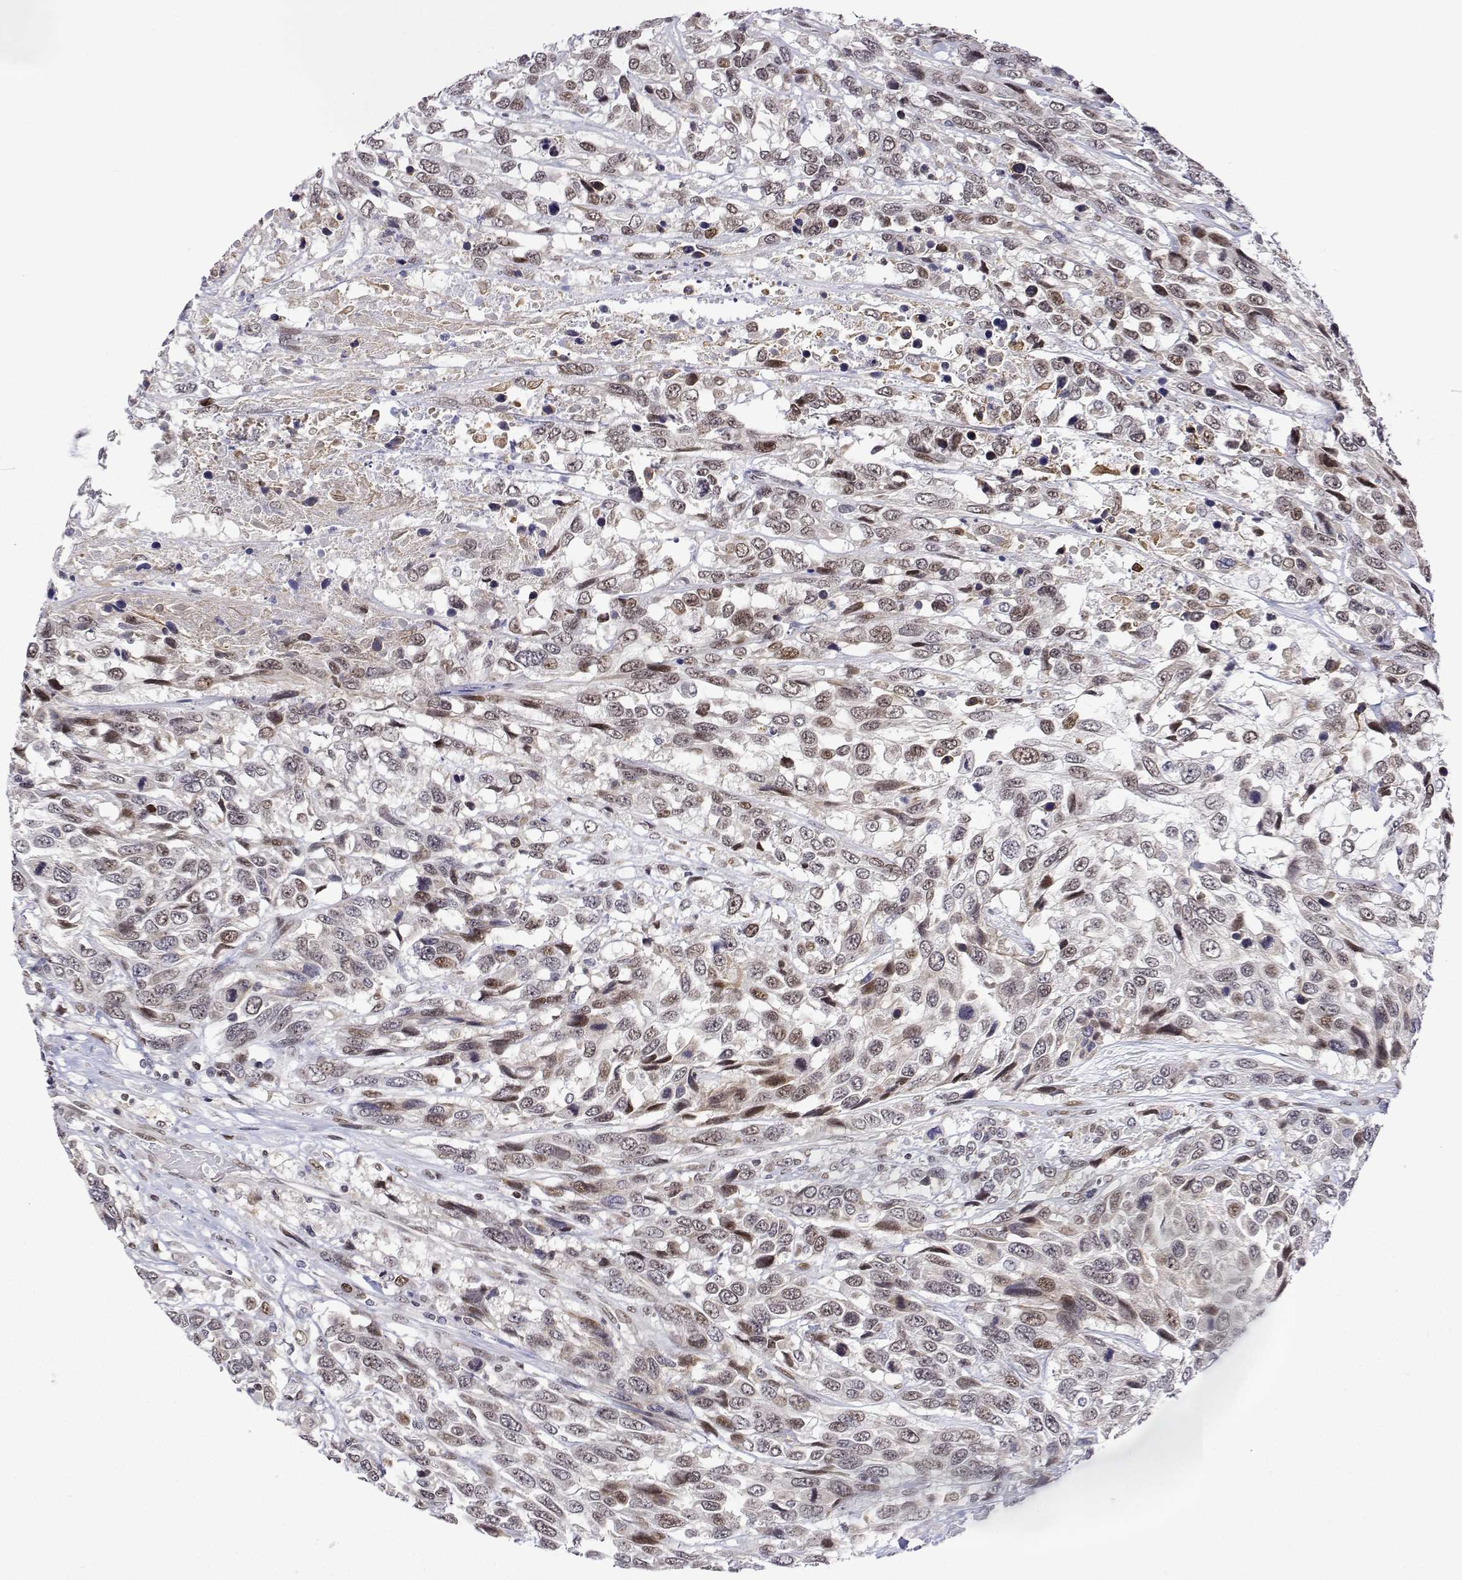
{"staining": {"intensity": "moderate", "quantity": "25%-75%", "location": "nuclear"}, "tissue": "urothelial cancer", "cell_type": "Tumor cells", "image_type": "cancer", "snomed": [{"axis": "morphology", "description": "Urothelial carcinoma, High grade"}, {"axis": "topography", "description": "Urinary bladder"}], "caption": "High-power microscopy captured an IHC image of urothelial carcinoma (high-grade), revealing moderate nuclear expression in approximately 25%-75% of tumor cells.", "gene": "XPC", "patient": {"sex": "female", "age": 70}}